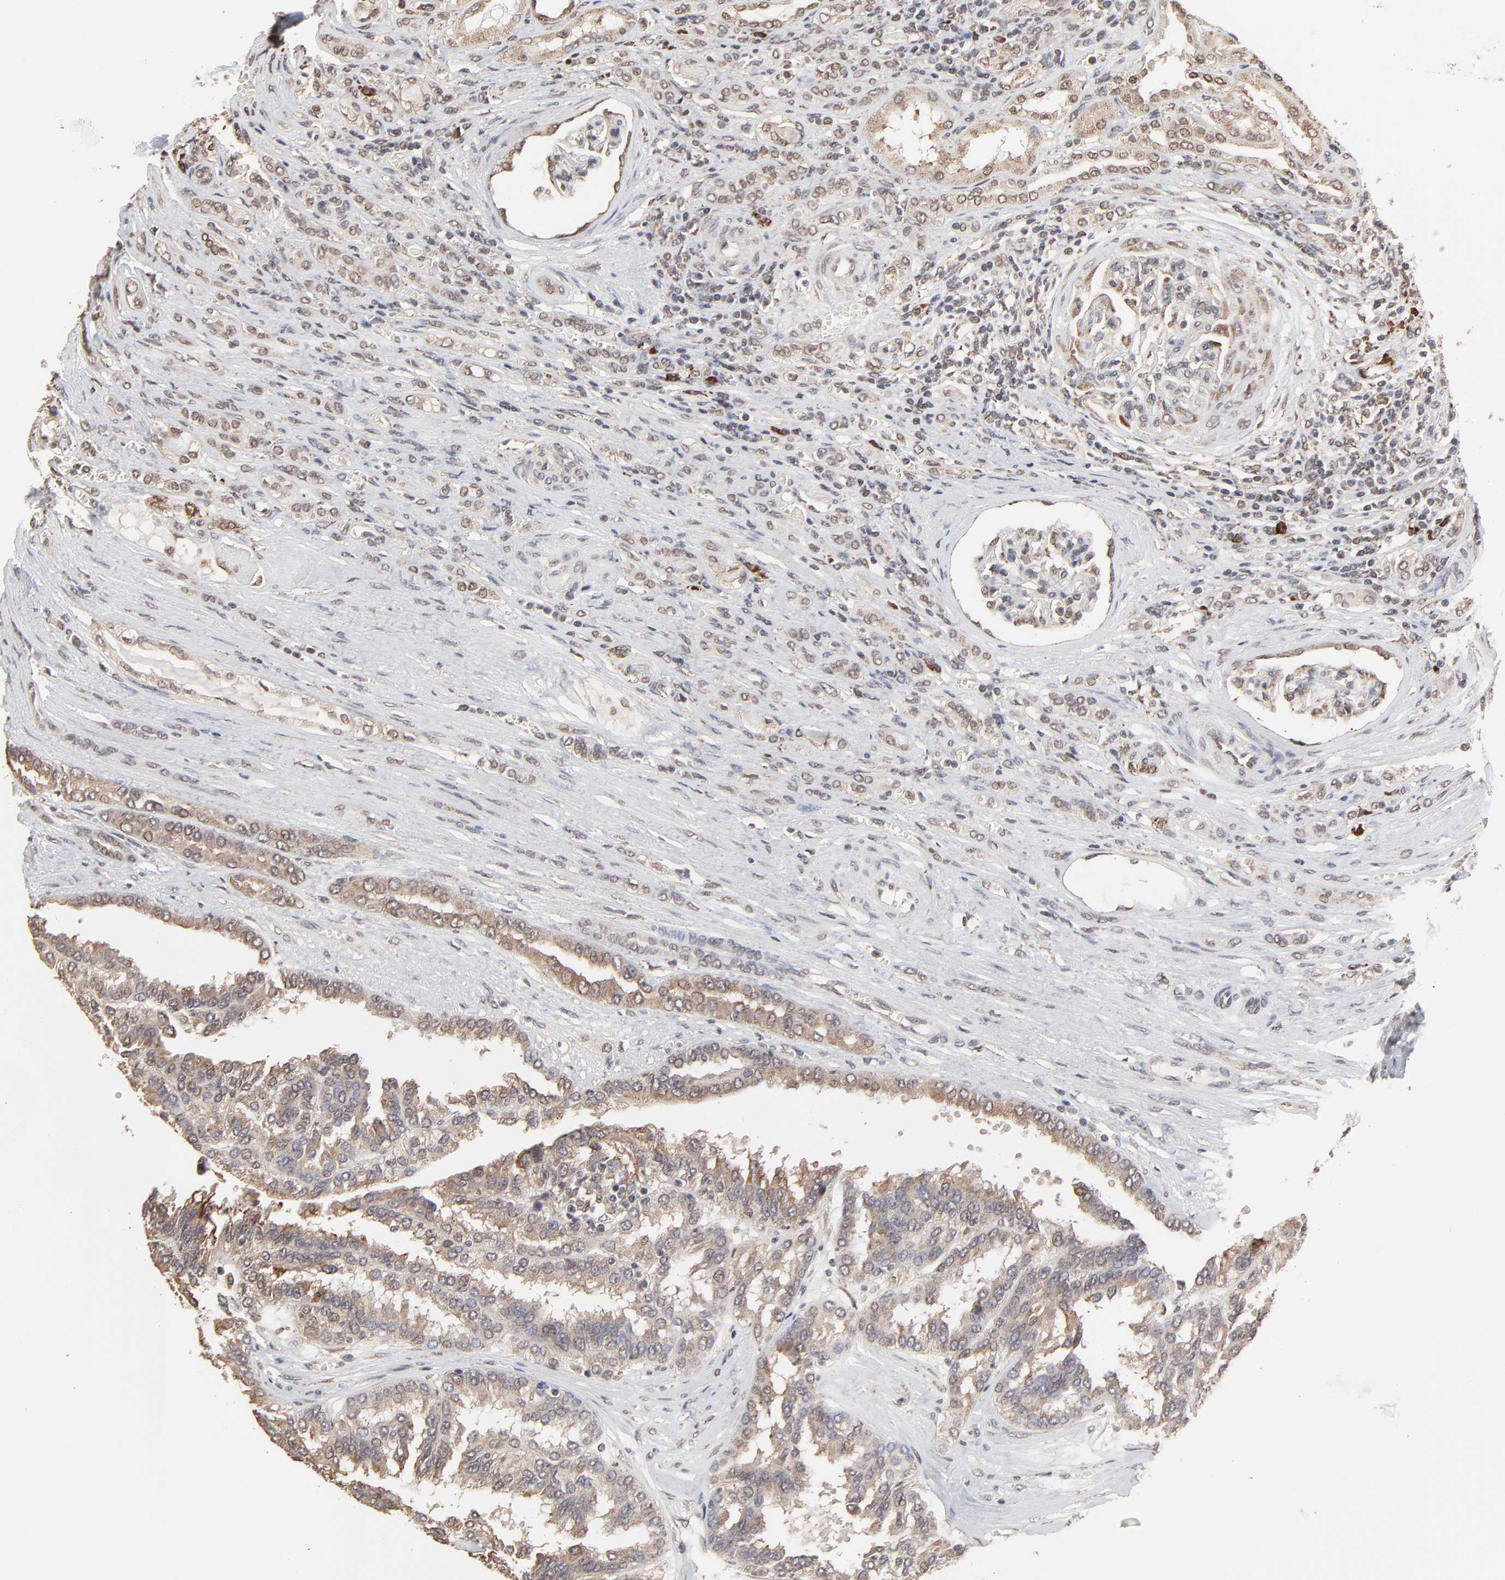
{"staining": {"intensity": "moderate", "quantity": "25%-75%", "location": "cytoplasmic/membranous"}, "tissue": "renal cancer", "cell_type": "Tumor cells", "image_type": "cancer", "snomed": [{"axis": "morphology", "description": "Adenocarcinoma, NOS"}, {"axis": "topography", "description": "Kidney"}], "caption": "About 25%-75% of tumor cells in human renal cancer (adenocarcinoma) exhibit moderate cytoplasmic/membranous protein expression as visualized by brown immunohistochemical staining.", "gene": "CHM", "patient": {"sex": "male", "age": 46}}